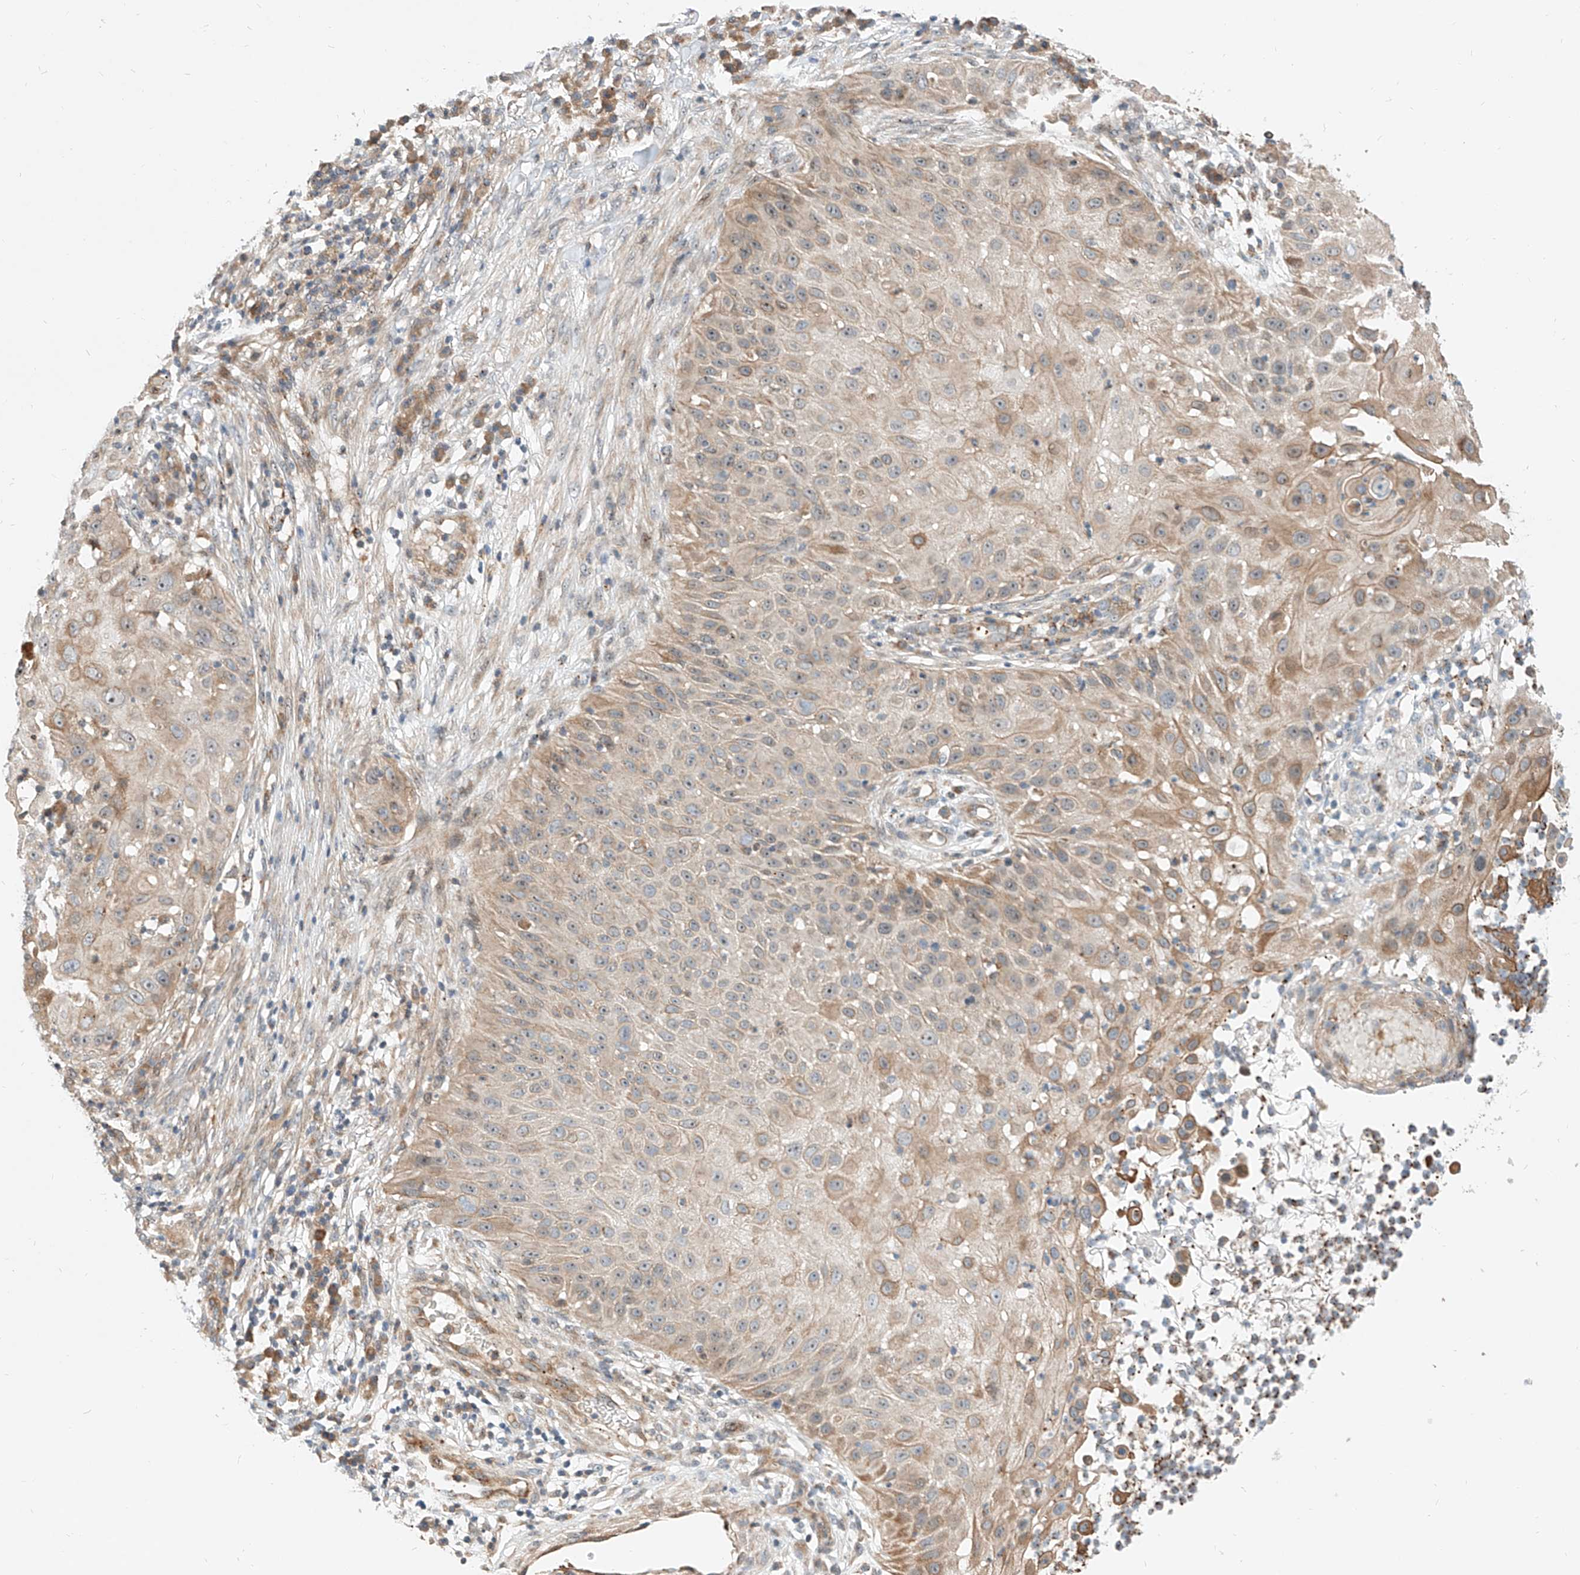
{"staining": {"intensity": "weak", "quantity": "25%-75%", "location": "cytoplasmic/membranous"}, "tissue": "skin cancer", "cell_type": "Tumor cells", "image_type": "cancer", "snomed": [{"axis": "morphology", "description": "Squamous cell carcinoma, NOS"}, {"axis": "topography", "description": "Skin"}], "caption": "IHC image of neoplastic tissue: human skin cancer (squamous cell carcinoma) stained using immunohistochemistry shows low levels of weak protein expression localized specifically in the cytoplasmic/membranous of tumor cells, appearing as a cytoplasmic/membranous brown color.", "gene": "CPAMD8", "patient": {"sex": "female", "age": 44}}